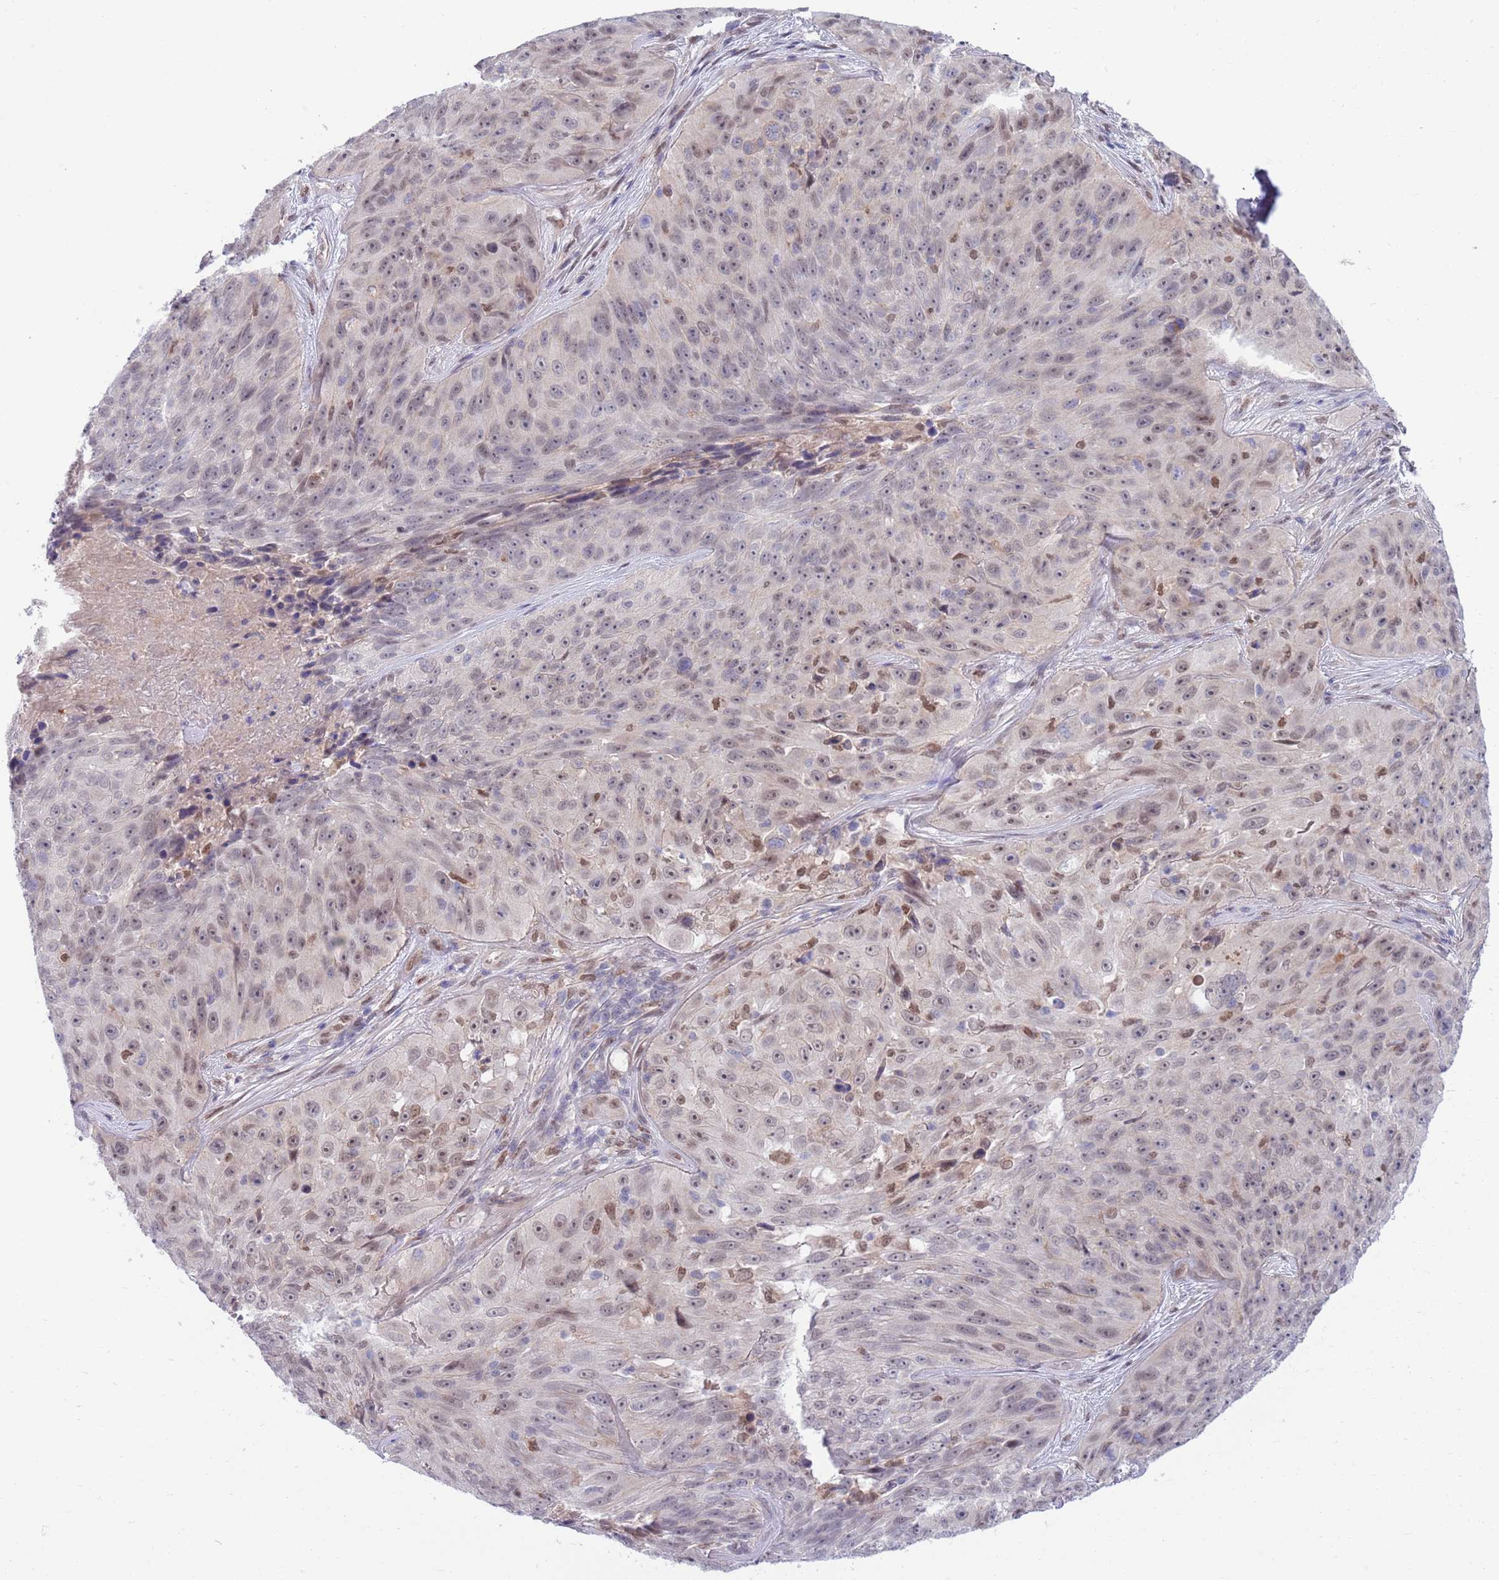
{"staining": {"intensity": "moderate", "quantity": "25%-75%", "location": "nuclear"}, "tissue": "skin cancer", "cell_type": "Tumor cells", "image_type": "cancer", "snomed": [{"axis": "morphology", "description": "Squamous cell carcinoma, NOS"}, {"axis": "topography", "description": "Skin"}], "caption": "Immunohistochemical staining of human skin cancer displays moderate nuclear protein positivity in about 25%-75% of tumor cells.", "gene": "NLRP6", "patient": {"sex": "female", "age": 87}}